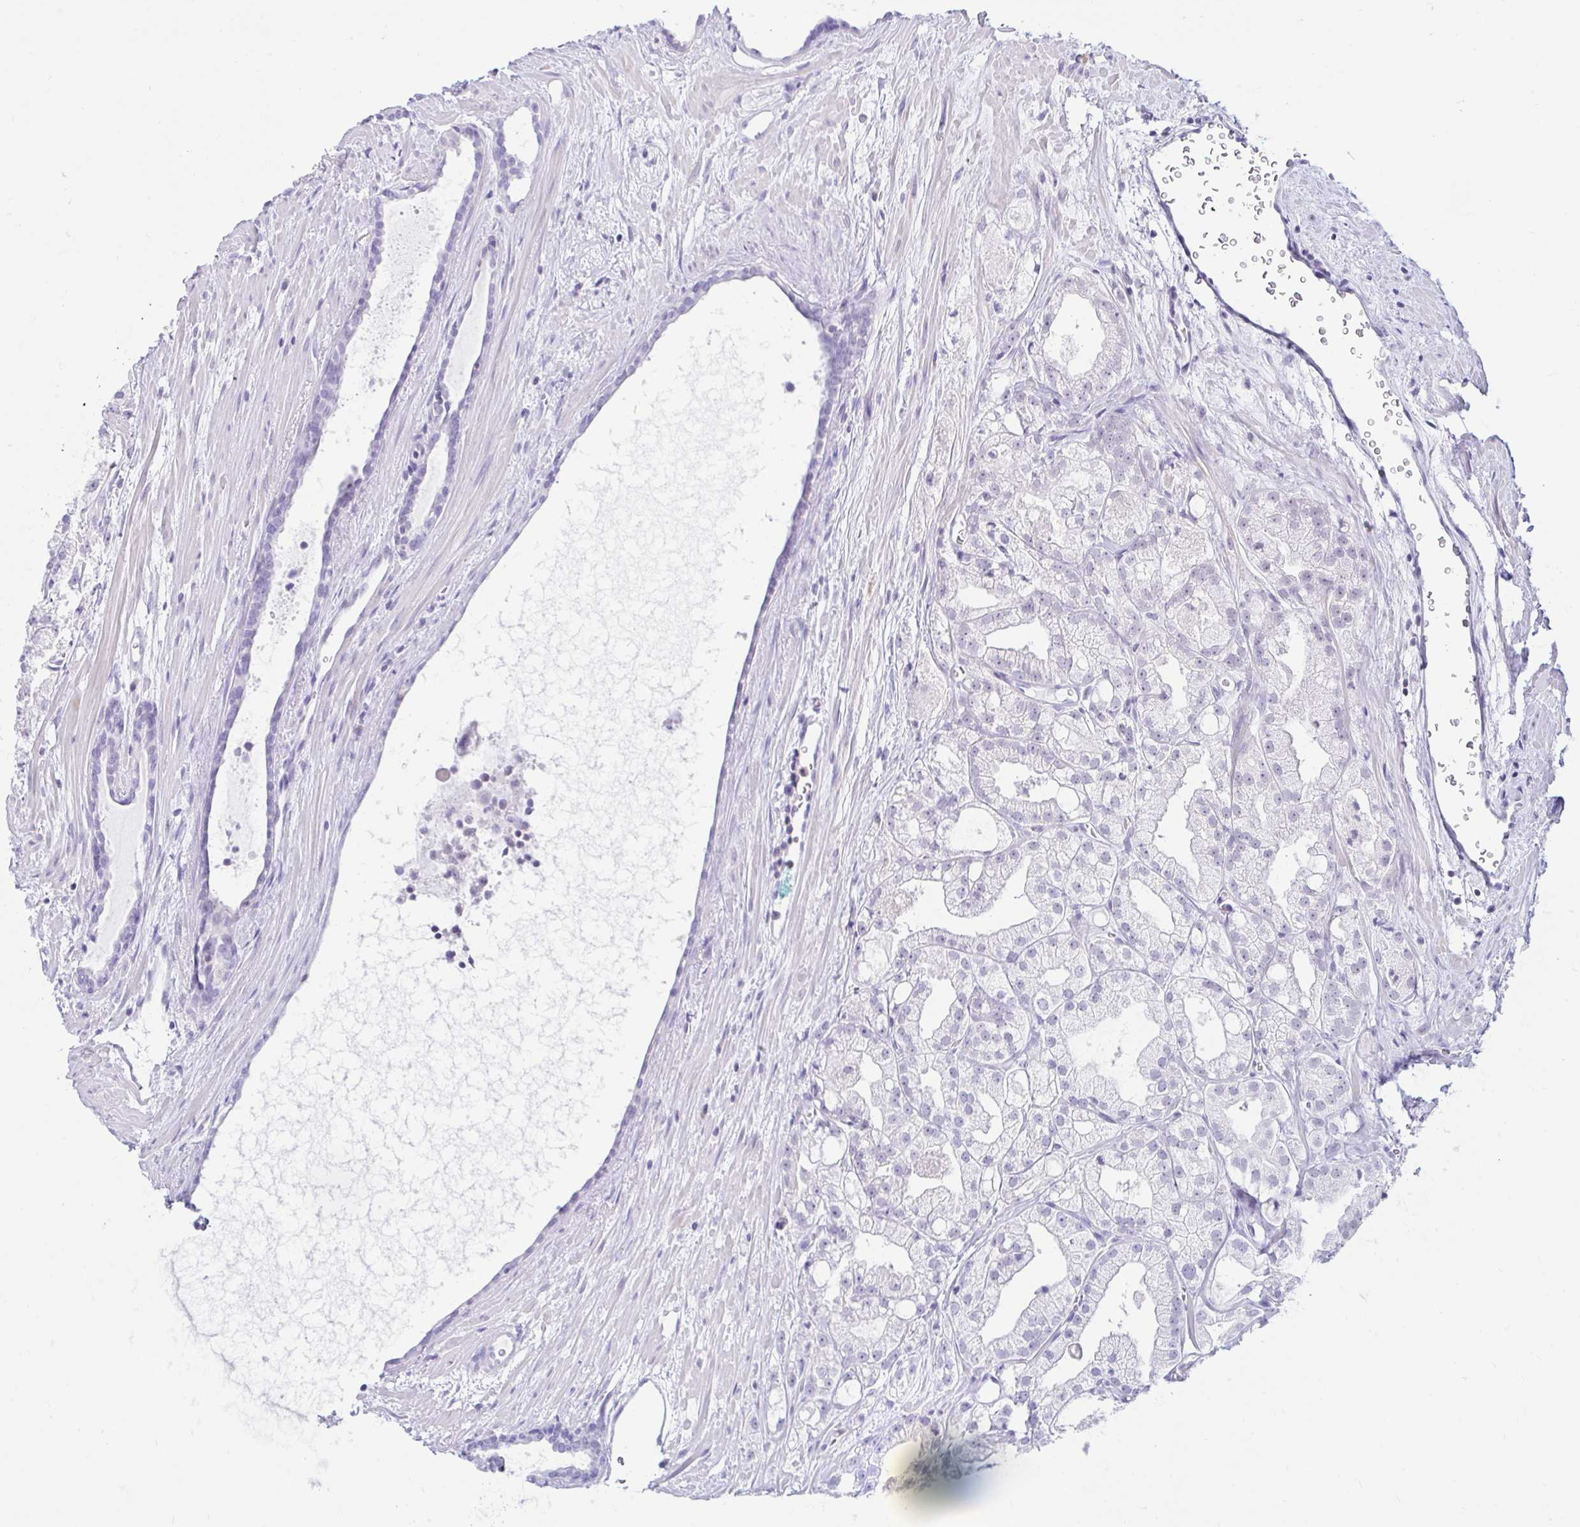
{"staining": {"intensity": "negative", "quantity": "none", "location": "none"}, "tissue": "prostate cancer", "cell_type": "Tumor cells", "image_type": "cancer", "snomed": [{"axis": "morphology", "description": "Adenocarcinoma, High grade"}, {"axis": "topography", "description": "Prostate"}], "caption": "Immunohistochemistry photomicrograph of human prostate cancer (adenocarcinoma (high-grade)) stained for a protein (brown), which exhibits no positivity in tumor cells.", "gene": "BEST1", "patient": {"sex": "male", "age": 68}}